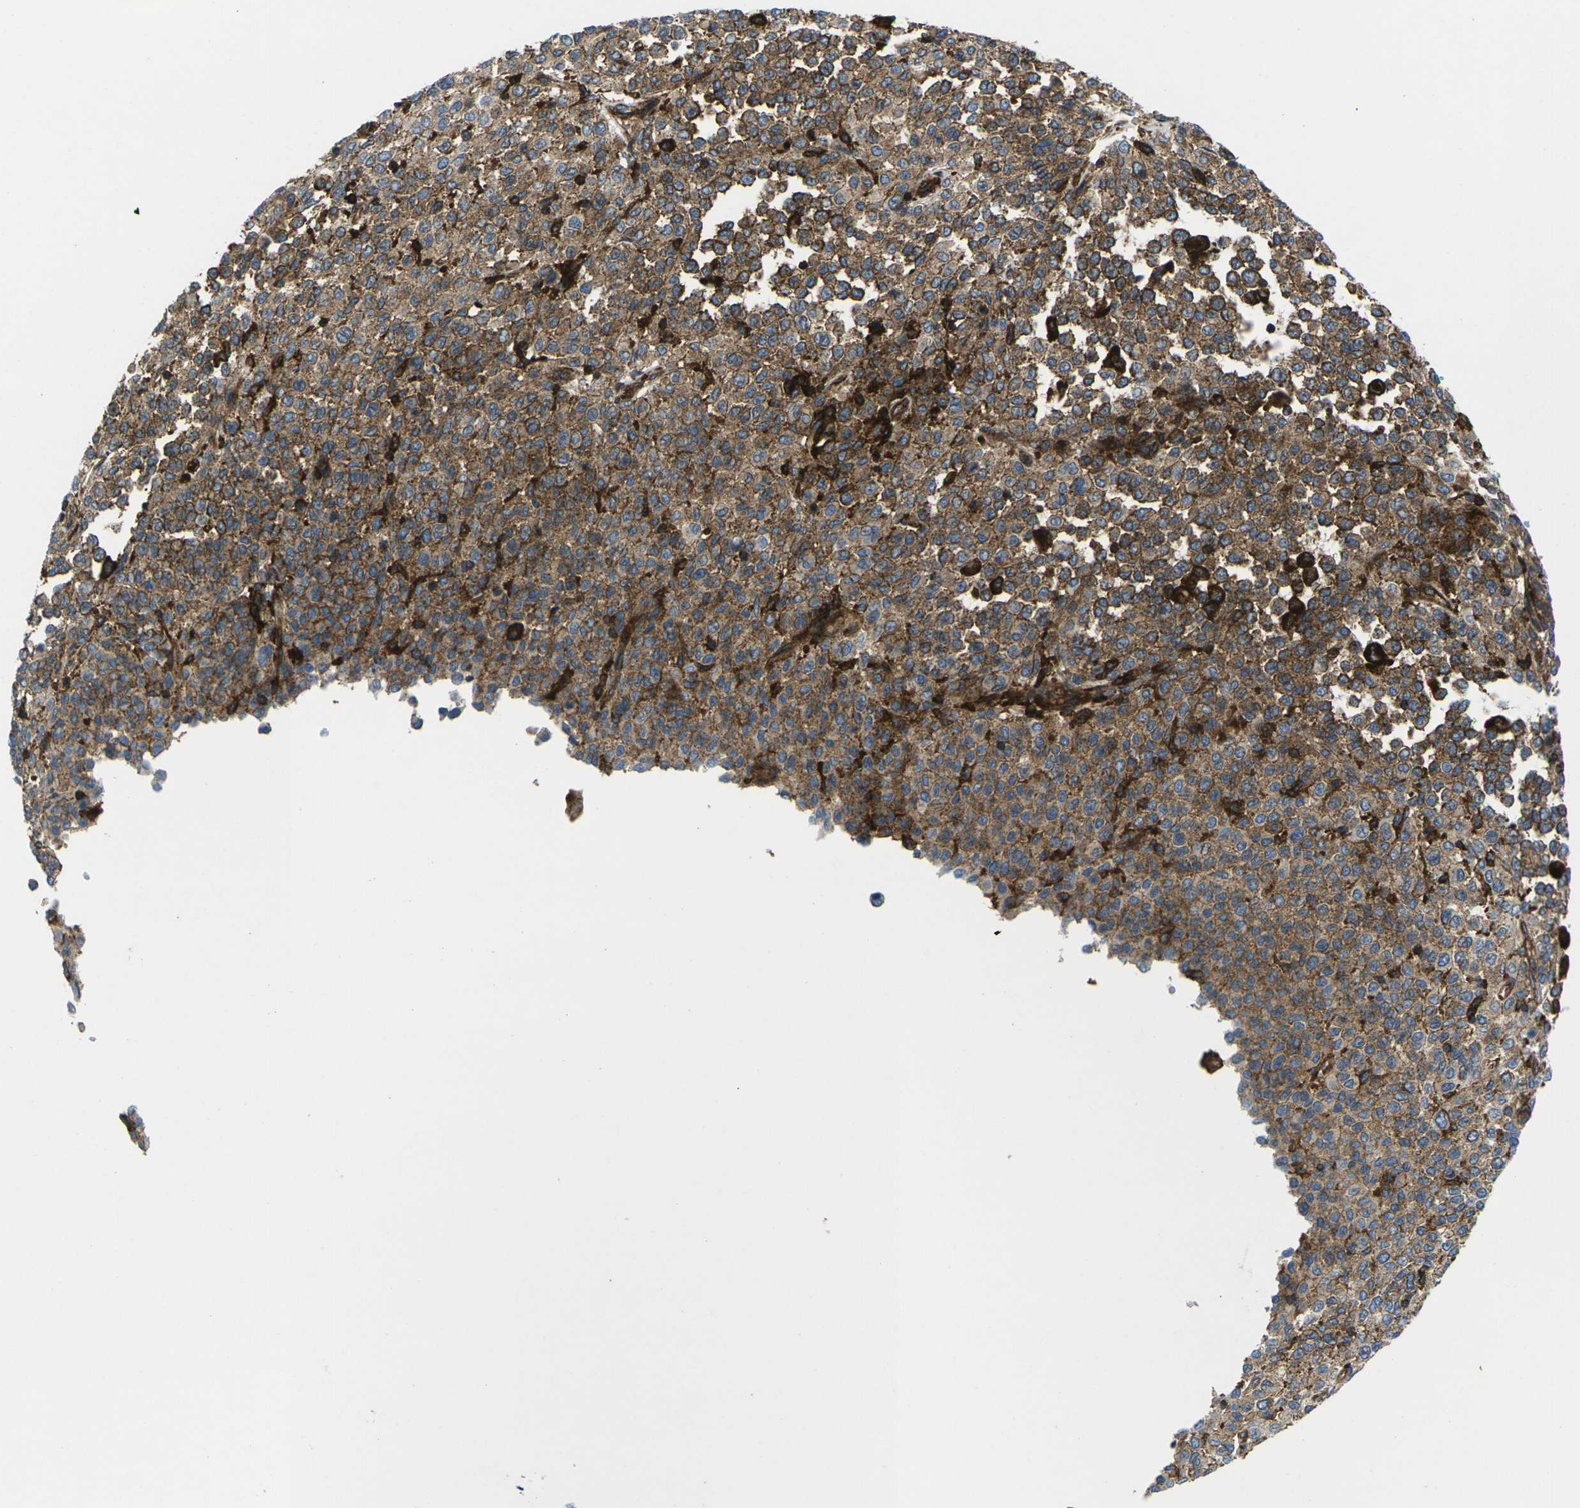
{"staining": {"intensity": "strong", "quantity": ">75%", "location": "cytoplasmic/membranous"}, "tissue": "melanoma", "cell_type": "Tumor cells", "image_type": "cancer", "snomed": [{"axis": "morphology", "description": "Malignant melanoma, Metastatic site"}, {"axis": "topography", "description": "Pancreas"}], "caption": "The photomicrograph shows a brown stain indicating the presence of a protein in the cytoplasmic/membranous of tumor cells in melanoma.", "gene": "IQGAP1", "patient": {"sex": "female", "age": 30}}